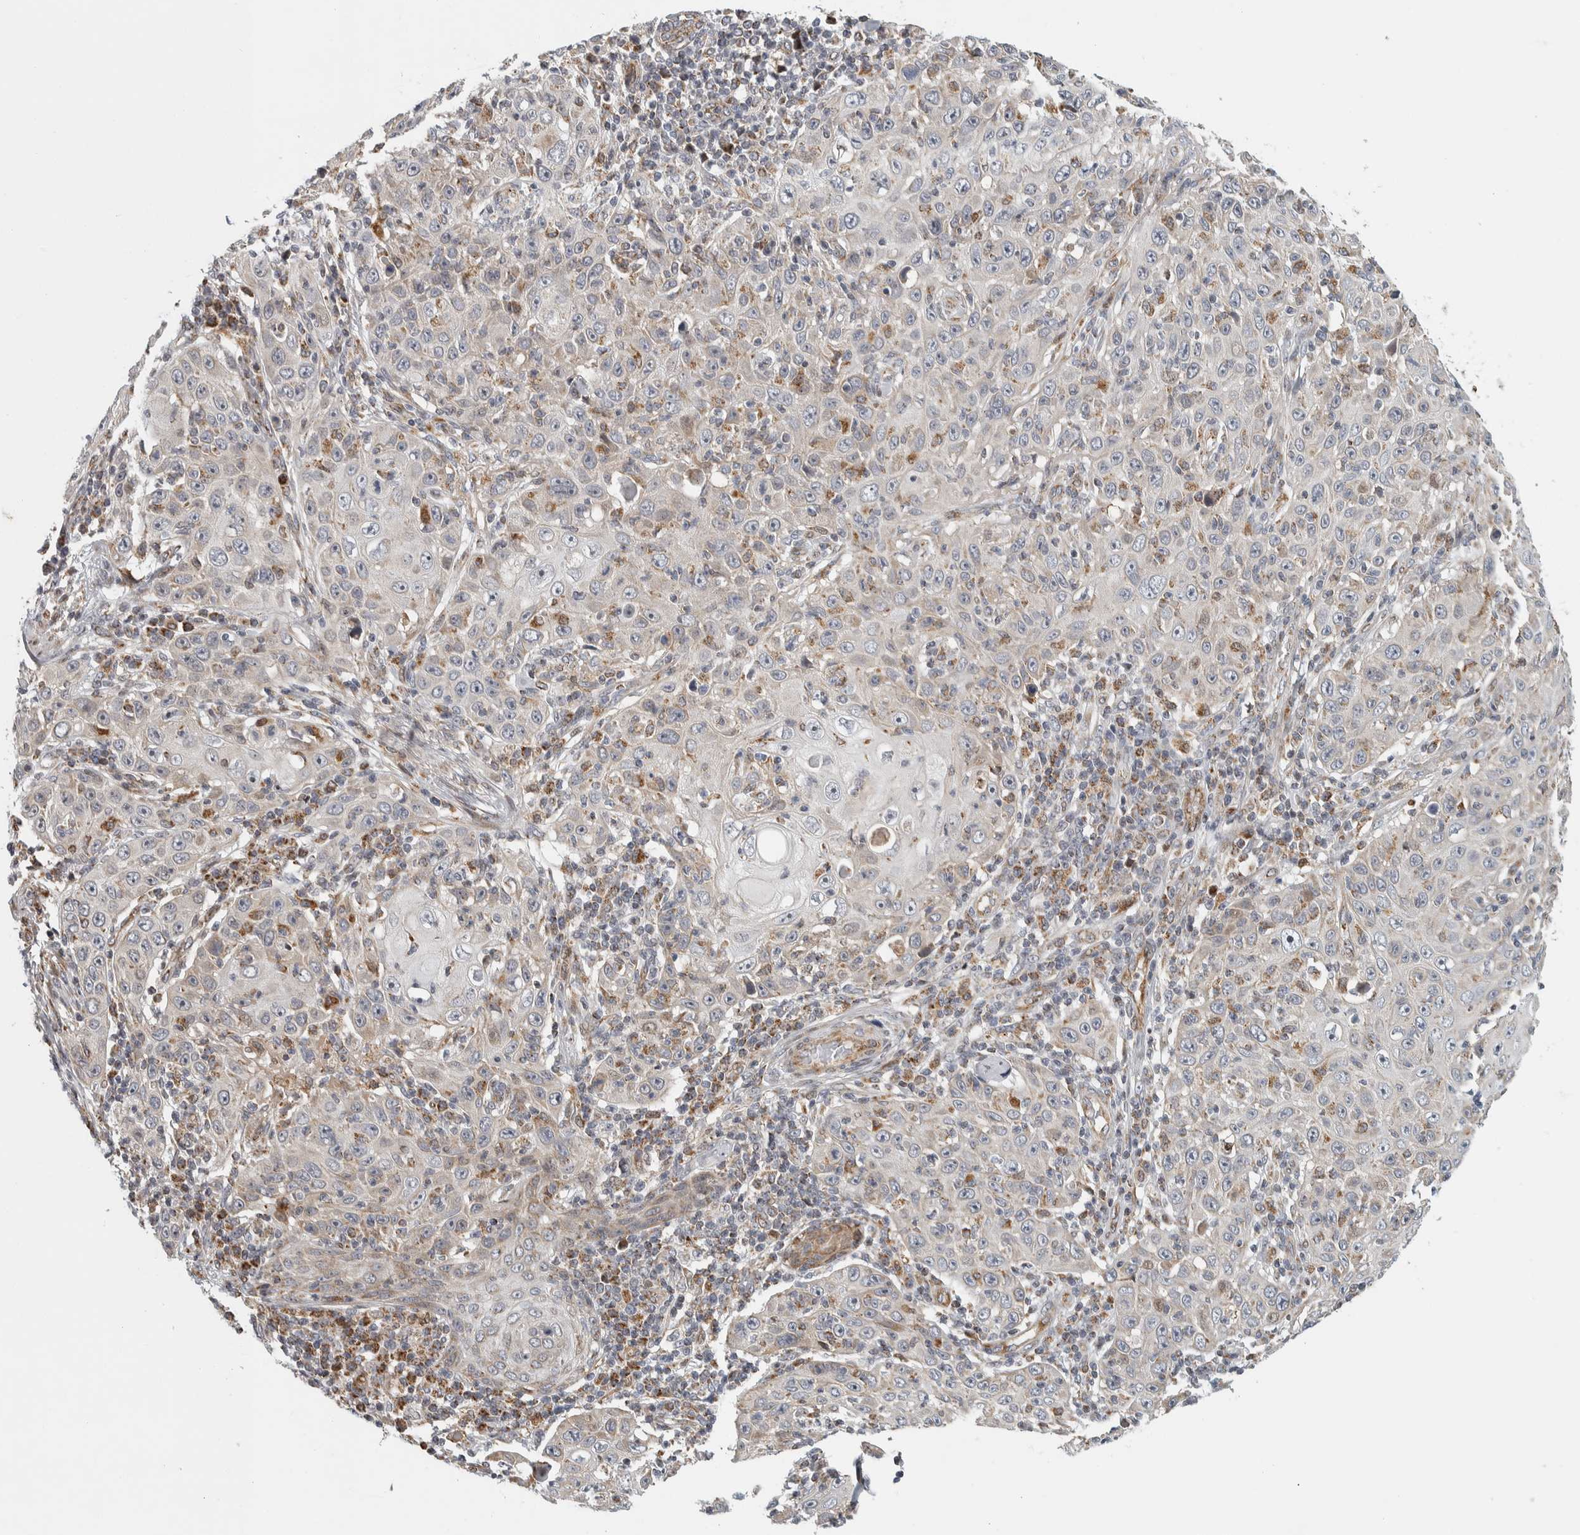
{"staining": {"intensity": "moderate", "quantity": "<25%", "location": "cytoplasmic/membranous"}, "tissue": "skin cancer", "cell_type": "Tumor cells", "image_type": "cancer", "snomed": [{"axis": "morphology", "description": "Squamous cell carcinoma, NOS"}, {"axis": "topography", "description": "Skin"}], "caption": "This histopathology image shows skin cancer stained with immunohistochemistry to label a protein in brown. The cytoplasmic/membranous of tumor cells show moderate positivity for the protein. Nuclei are counter-stained blue.", "gene": "AFP", "patient": {"sex": "female", "age": 88}}